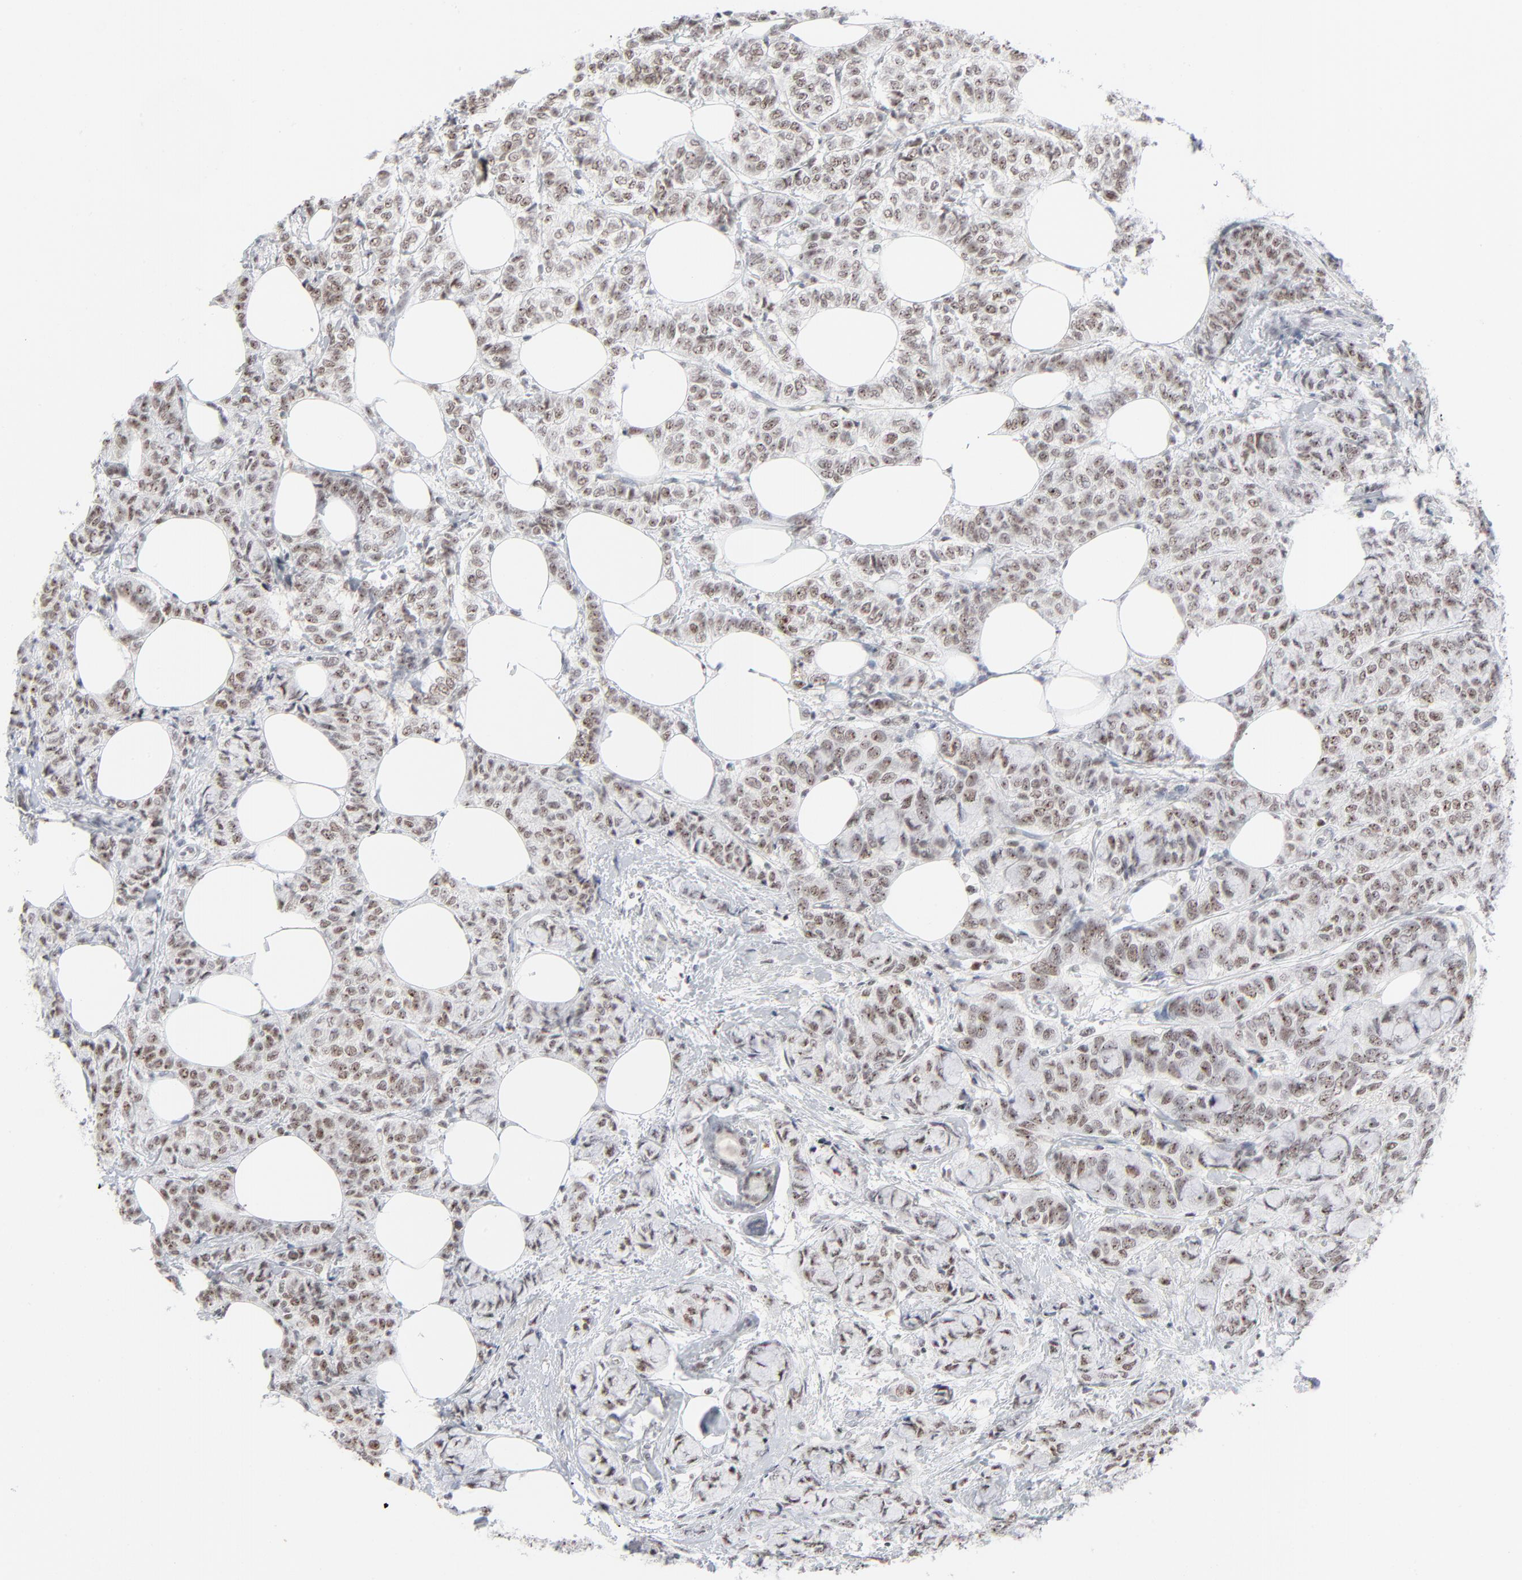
{"staining": {"intensity": "weak", "quantity": ">75%", "location": "nuclear"}, "tissue": "breast cancer", "cell_type": "Tumor cells", "image_type": "cancer", "snomed": [{"axis": "morphology", "description": "Lobular carcinoma"}, {"axis": "topography", "description": "Breast"}], "caption": "The micrograph displays immunohistochemical staining of breast cancer (lobular carcinoma). There is weak nuclear expression is present in about >75% of tumor cells.", "gene": "MPHOSPH6", "patient": {"sex": "female", "age": 60}}